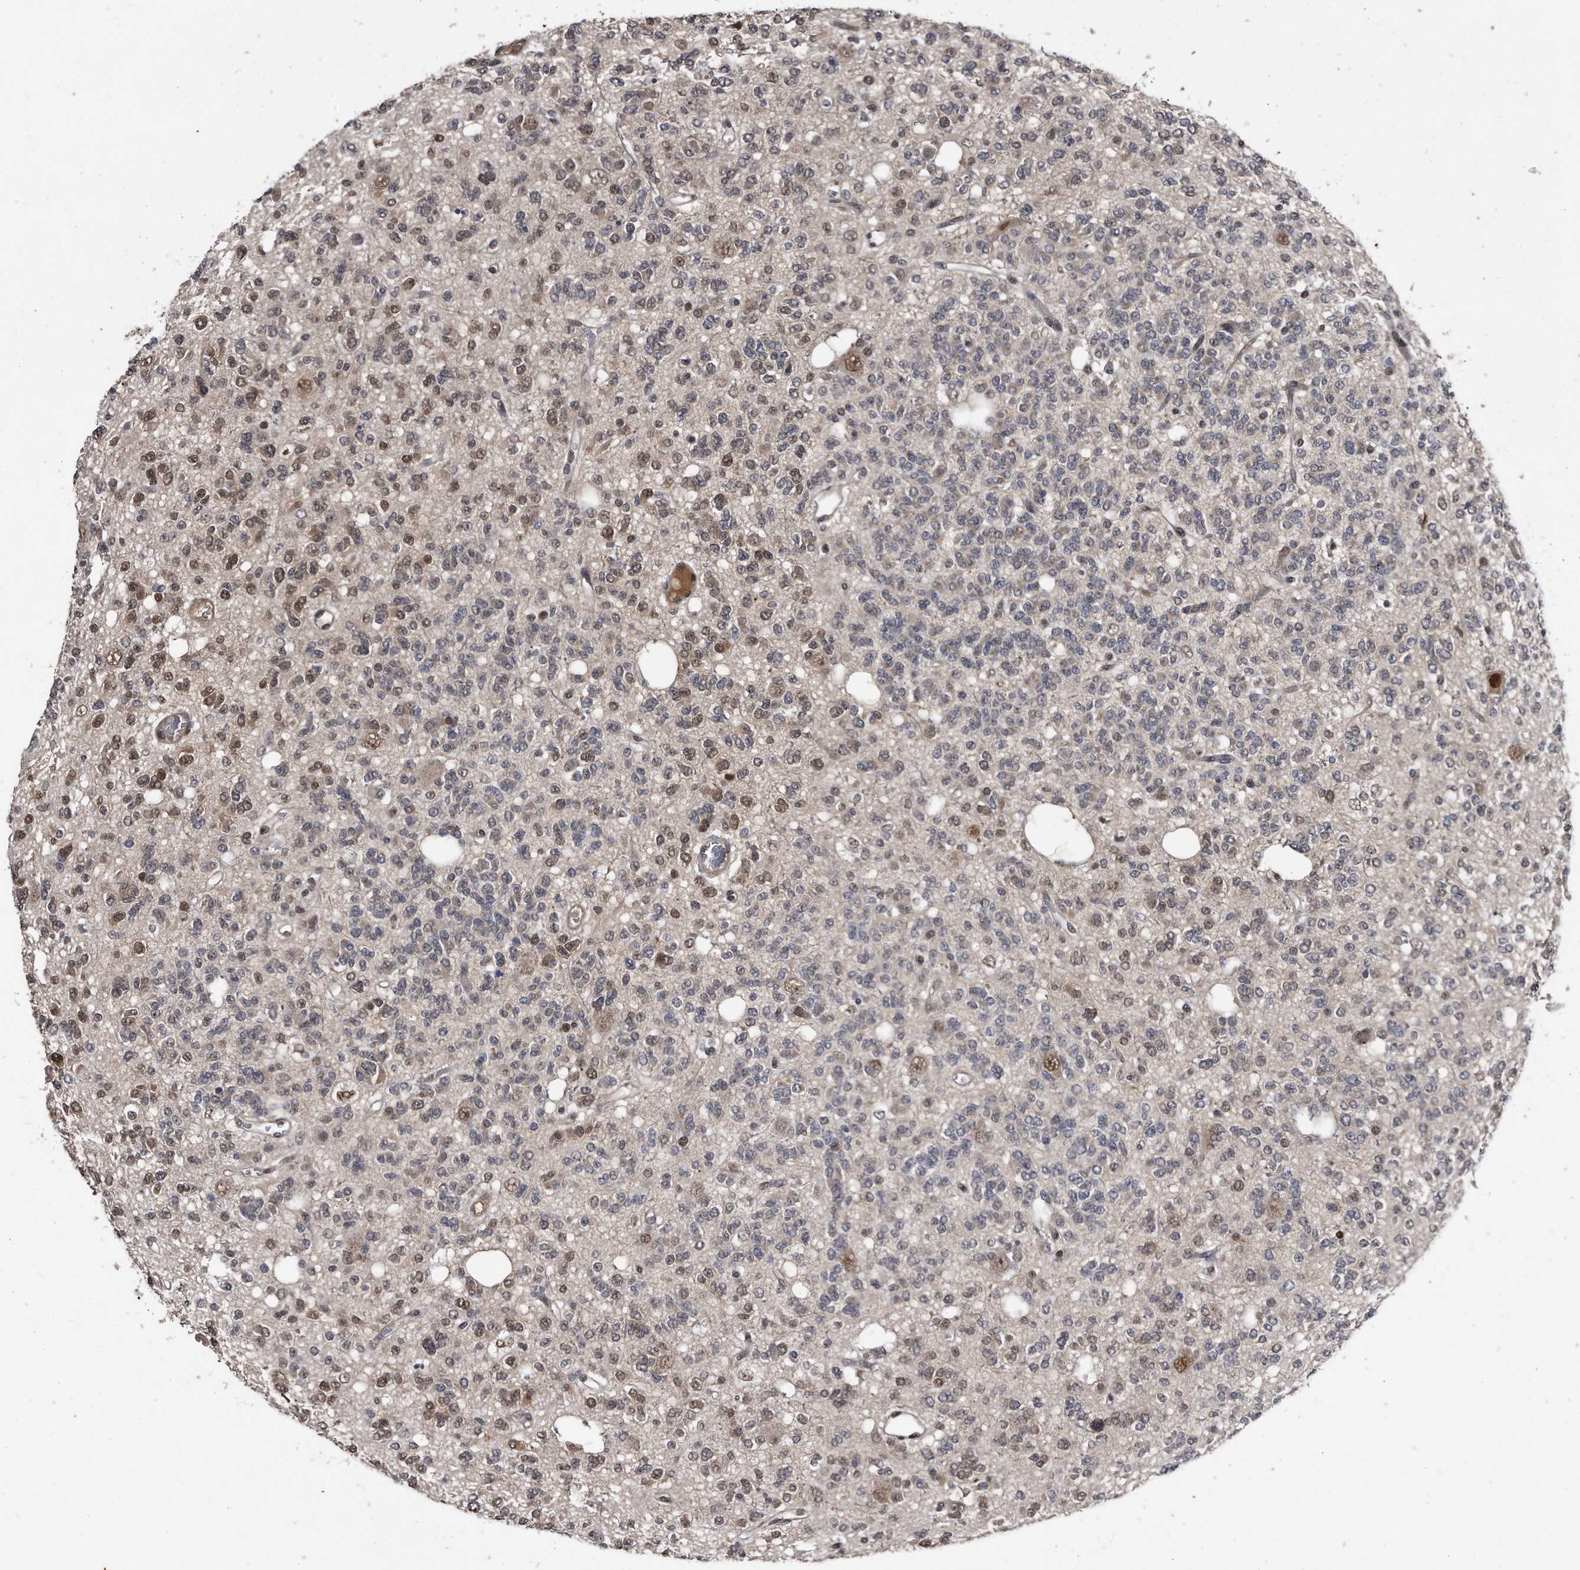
{"staining": {"intensity": "moderate", "quantity": "<25%", "location": "nuclear"}, "tissue": "glioma", "cell_type": "Tumor cells", "image_type": "cancer", "snomed": [{"axis": "morphology", "description": "Glioma, malignant, Low grade"}, {"axis": "topography", "description": "Brain"}], "caption": "This is a micrograph of immunohistochemistry staining of glioma, which shows moderate expression in the nuclear of tumor cells.", "gene": "RAD23B", "patient": {"sex": "male", "age": 38}}